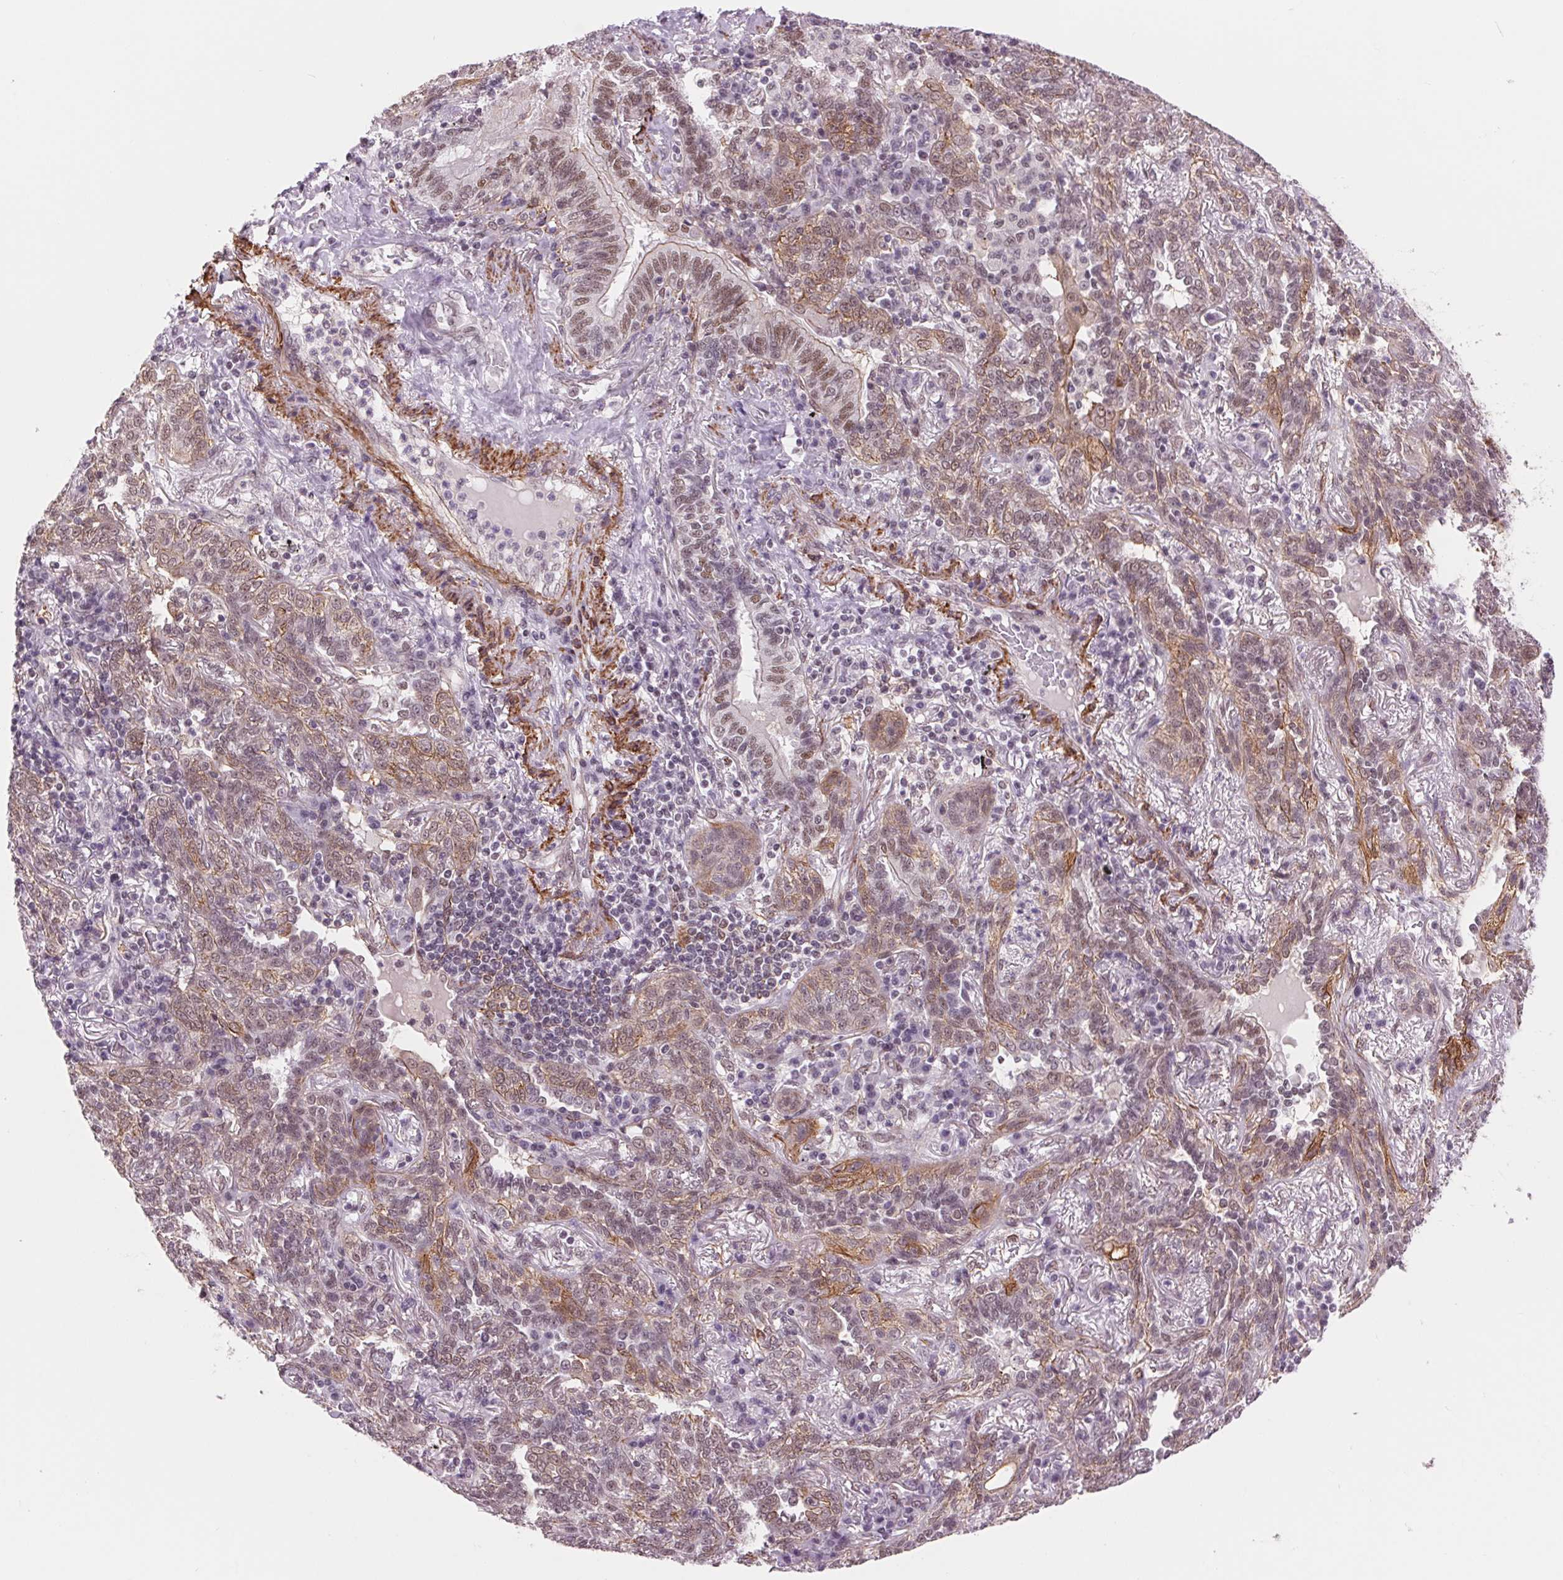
{"staining": {"intensity": "weak", "quantity": ">75%", "location": "nuclear"}, "tissue": "lung cancer", "cell_type": "Tumor cells", "image_type": "cancer", "snomed": [{"axis": "morphology", "description": "Squamous cell carcinoma, NOS"}, {"axis": "topography", "description": "Lung"}], "caption": "Immunohistochemical staining of human lung cancer shows low levels of weak nuclear expression in about >75% of tumor cells. (brown staining indicates protein expression, while blue staining denotes nuclei).", "gene": "BCAT1", "patient": {"sex": "female", "age": 70}}